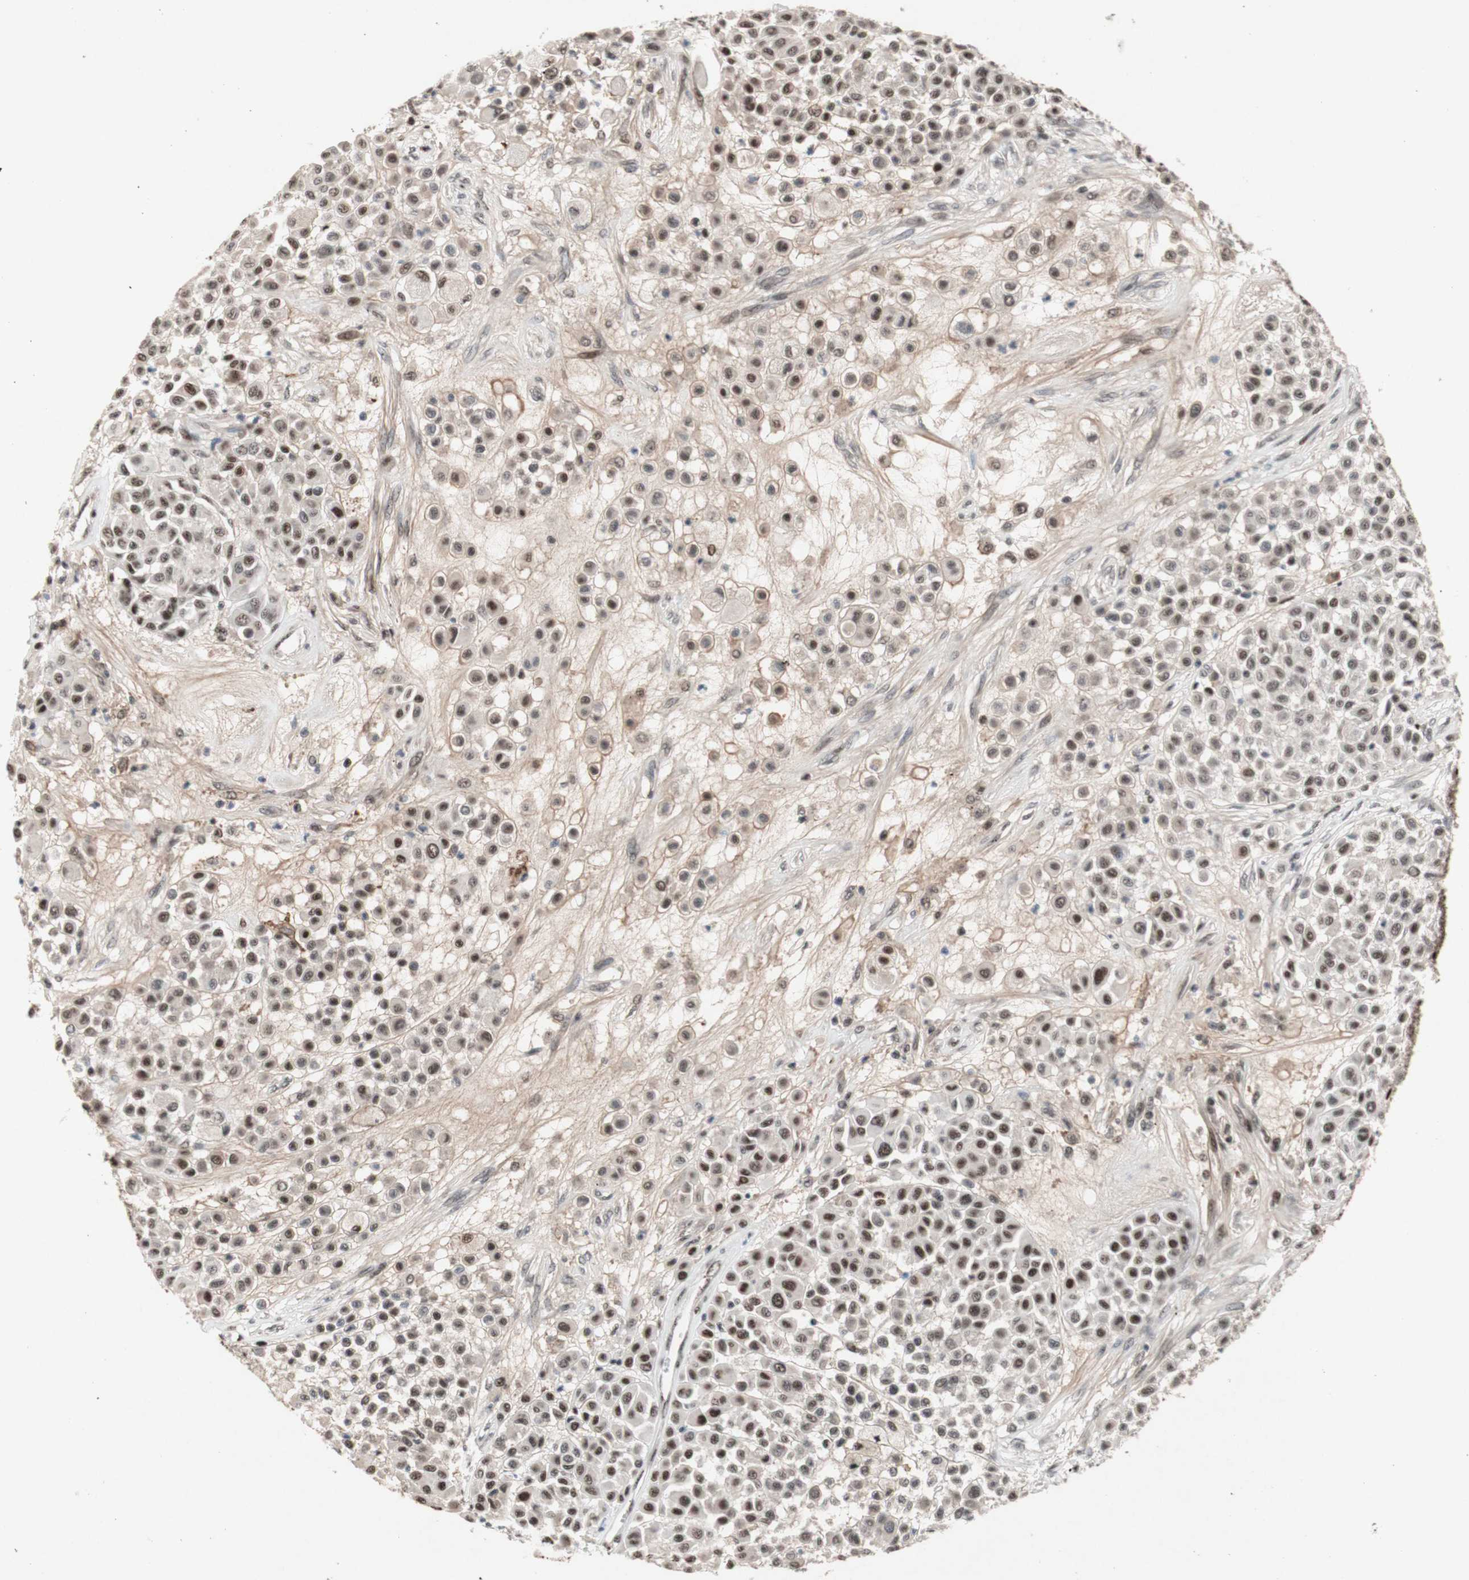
{"staining": {"intensity": "moderate", "quantity": "25%-75%", "location": "nuclear"}, "tissue": "melanoma", "cell_type": "Tumor cells", "image_type": "cancer", "snomed": [{"axis": "morphology", "description": "Malignant melanoma, Metastatic site"}, {"axis": "topography", "description": "Soft tissue"}], "caption": "An image of human melanoma stained for a protein exhibits moderate nuclear brown staining in tumor cells.", "gene": "TLE1", "patient": {"sex": "male", "age": 41}}